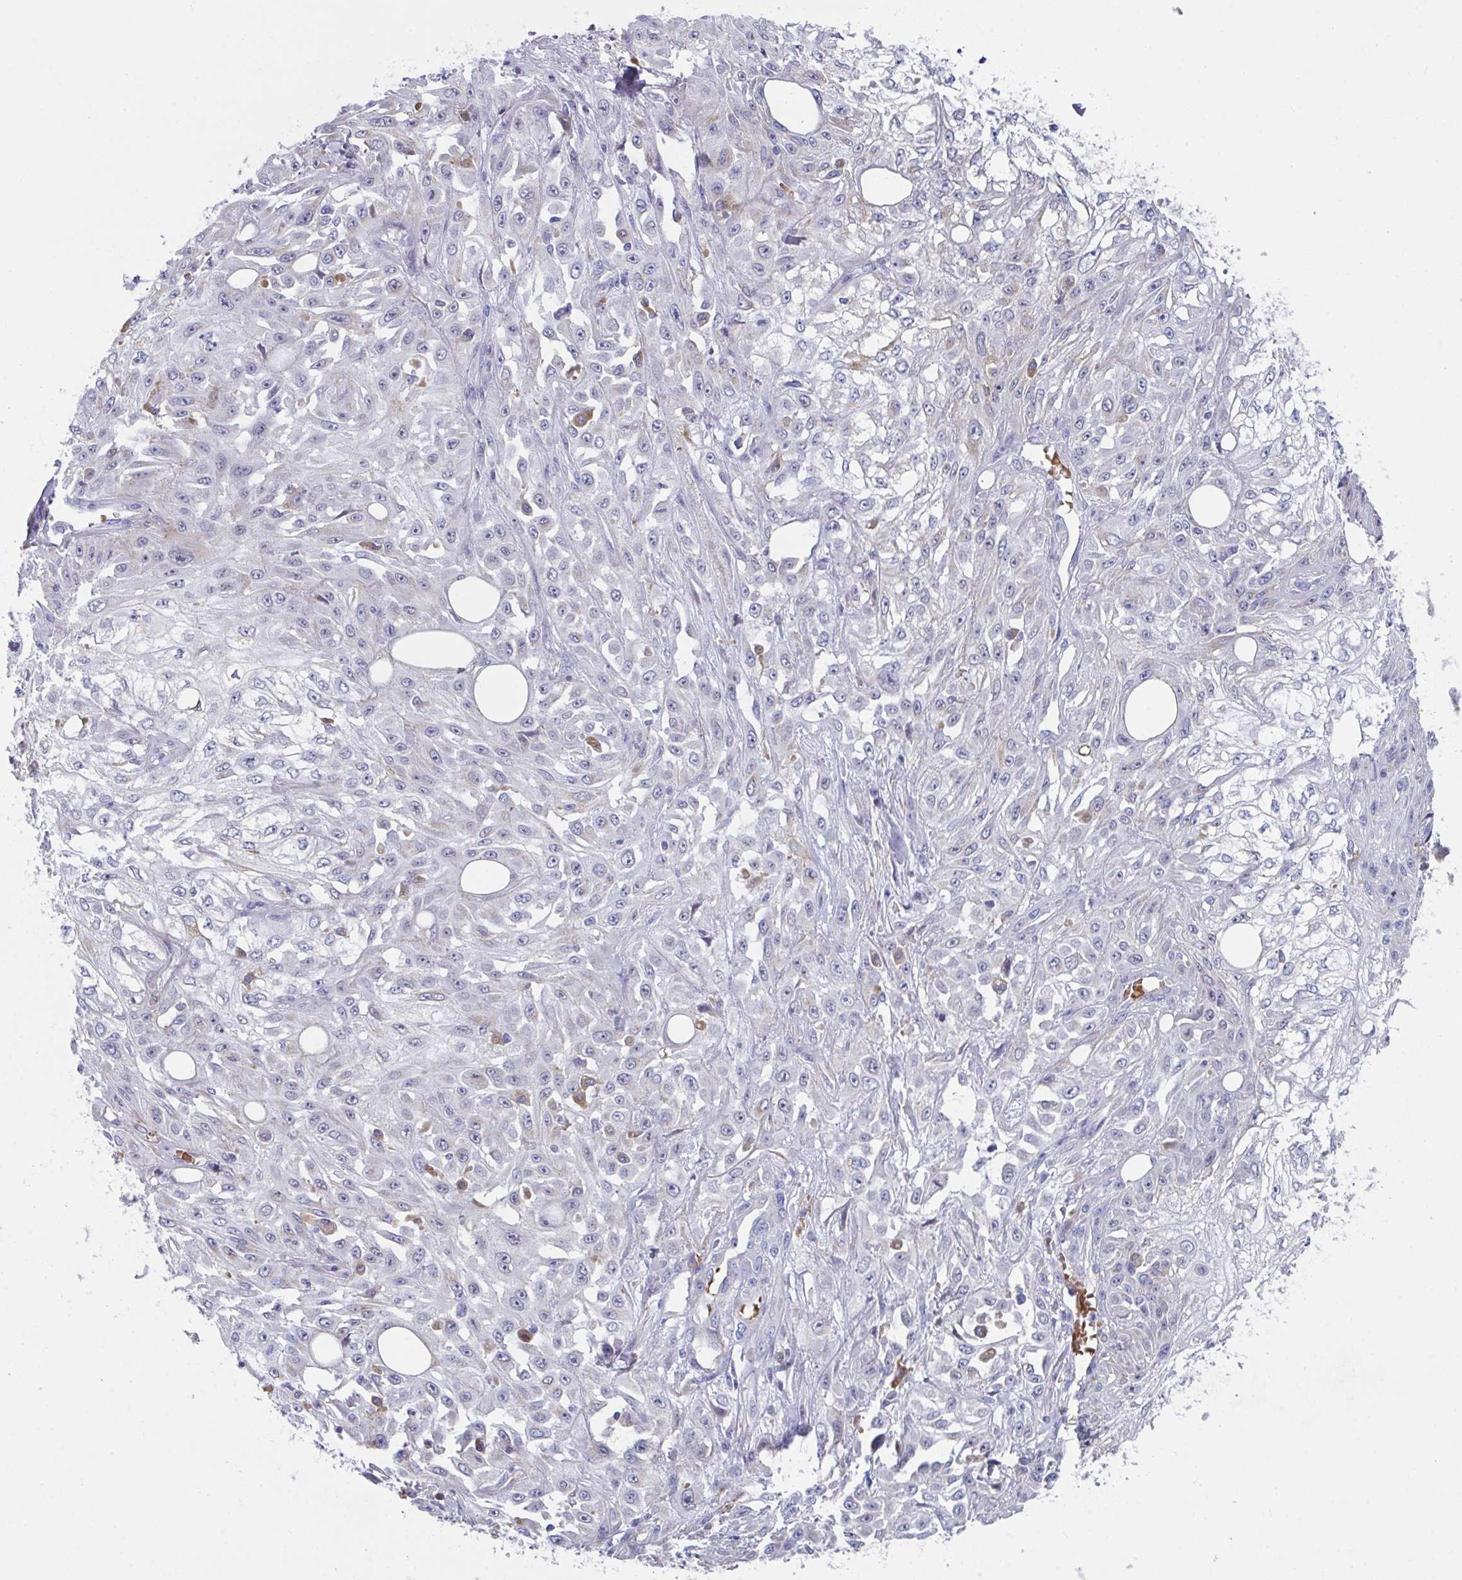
{"staining": {"intensity": "negative", "quantity": "none", "location": "none"}, "tissue": "skin cancer", "cell_type": "Tumor cells", "image_type": "cancer", "snomed": [{"axis": "morphology", "description": "Squamous cell carcinoma, NOS"}, {"axis": "morphology", "description": "Squamous cell carcinoma, metastatic, NOS"}, {"axis": "topography", "description": "Skin"}, {"axis": "topography", "description": "Lymph node"}], "caption": "High power microscopy micrograph of an immunohistochemistry (IHC) histopathology image of skin squamous cell carcinoma, revealing no significant expression in tumor cells. (Stains: DAB (3,3'-diaminobenzidine) immunohistochemistry with hematoxylin counter stain, Microscopy: brightfield microscopy at high magnification).", "gene": "TFAP2C", "patient": {"sex": "male", "age": 75}}